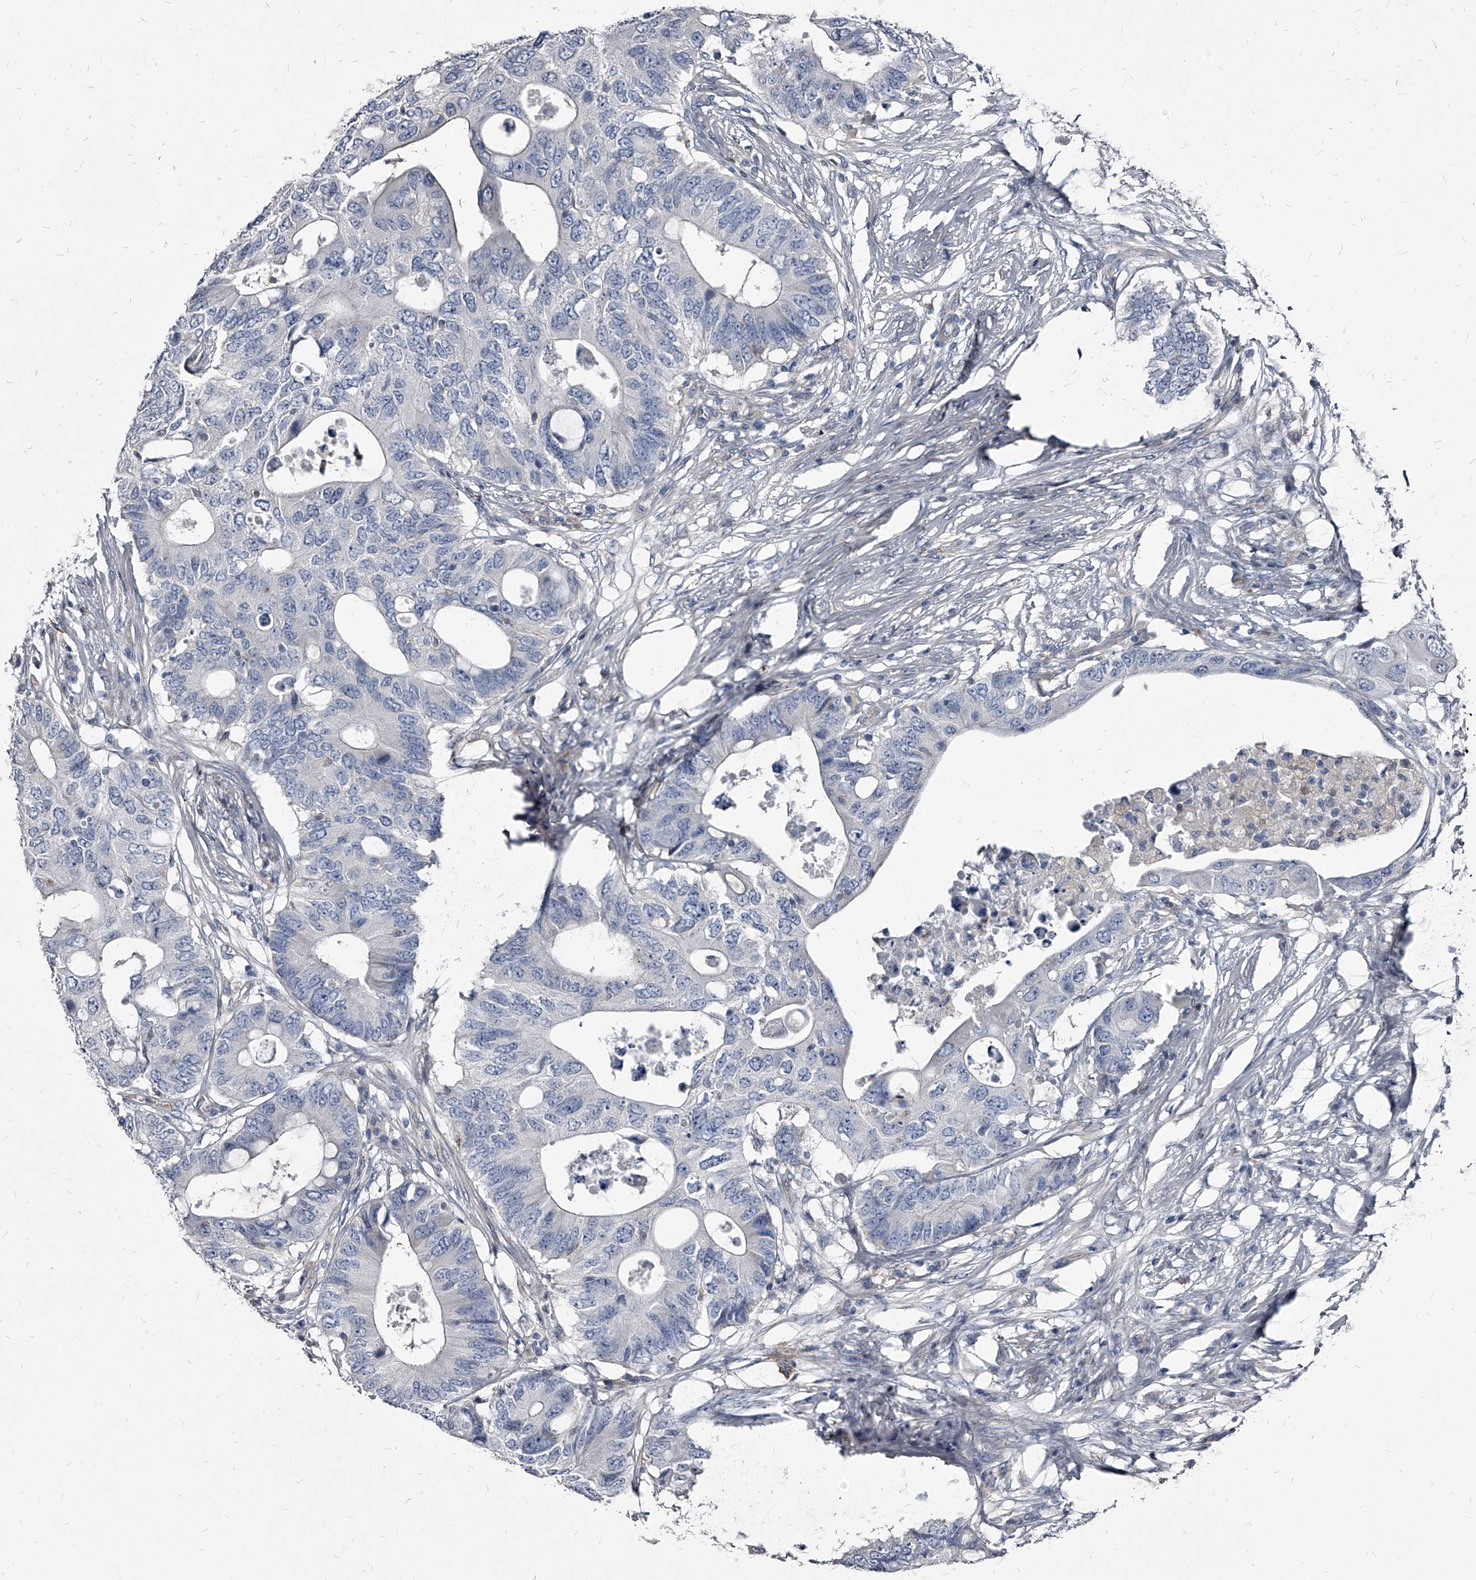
{"staining": {"intensity": "negative", "quantity": "none", "location": "none"}, "tissue": "colorectal cancer", "cell_type": "Tumor cells", "image_type": "cancer", "snomed": [{"axis": "morphology", "description": "Adenocarcinoma, NOS"}, {"axis": "topography", "description": "Colon"}], "caption": "A high-resolution histopathology image shows IHC staining of colorectal cancer (adenocarcinoma), which exhibits no significant expression in tumor cells. (Immunohistochemistry (ihc), brightfield microscopy, high magnification).", "gene": "PGLYRP3", "patient": {"sex": "male", "age": 71}}